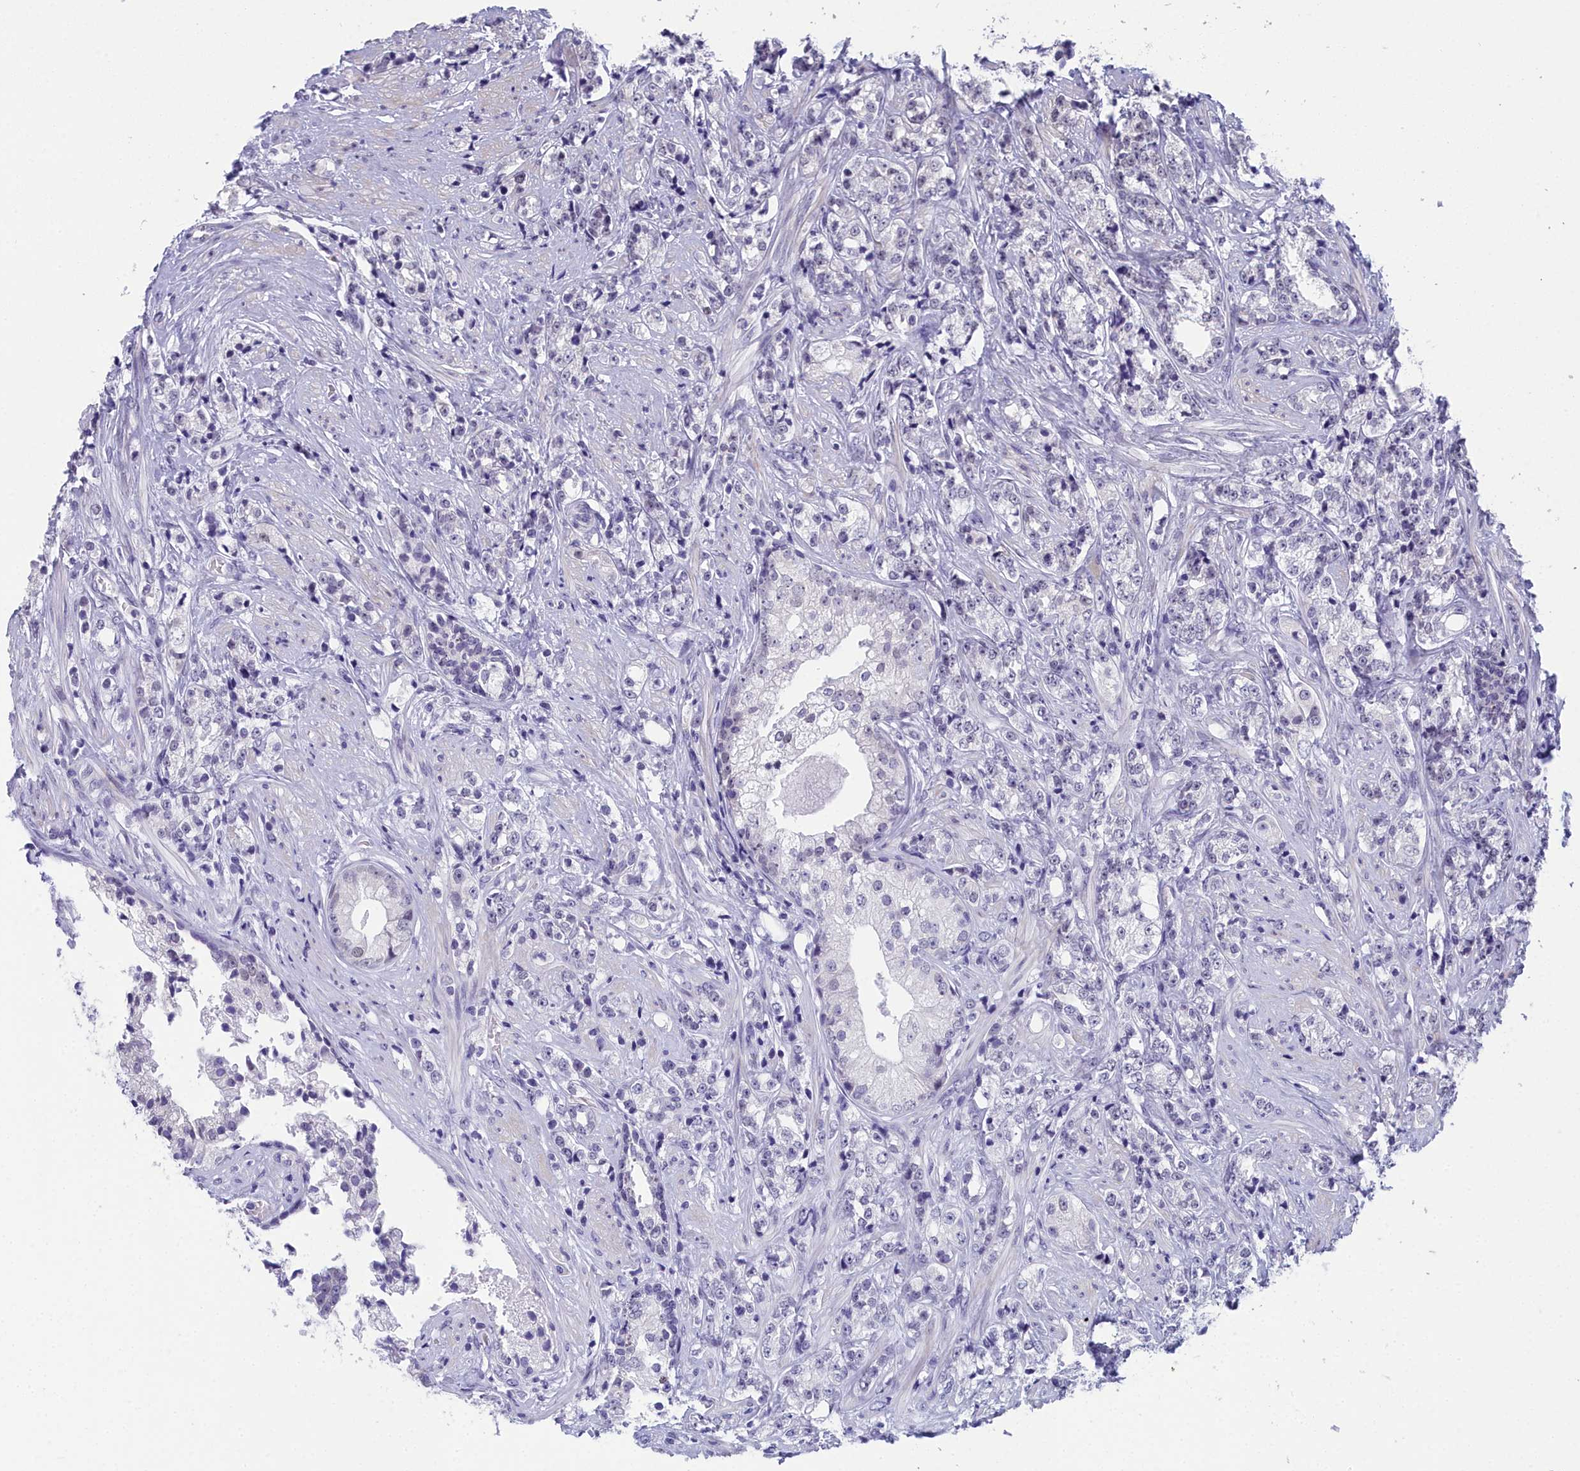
{"staining": {"intensity": "negative", "quantity": "none", "location": "none"}, "tissue": "prostate cancer", "cell_type": "Tumor cells", "image_type": "cancer", "snomed": [{"axis": "morphology", "description": "Adenocarcinoma, High grade"}, {"axis": "topography", "description": "Prostate"}], "caption": "Prostate cancer was stained to show a protein in brown. There is no significant positivity in tumor cells.", "gene": "CCDC97", "patient": {"sex": "male", "age": 69}}